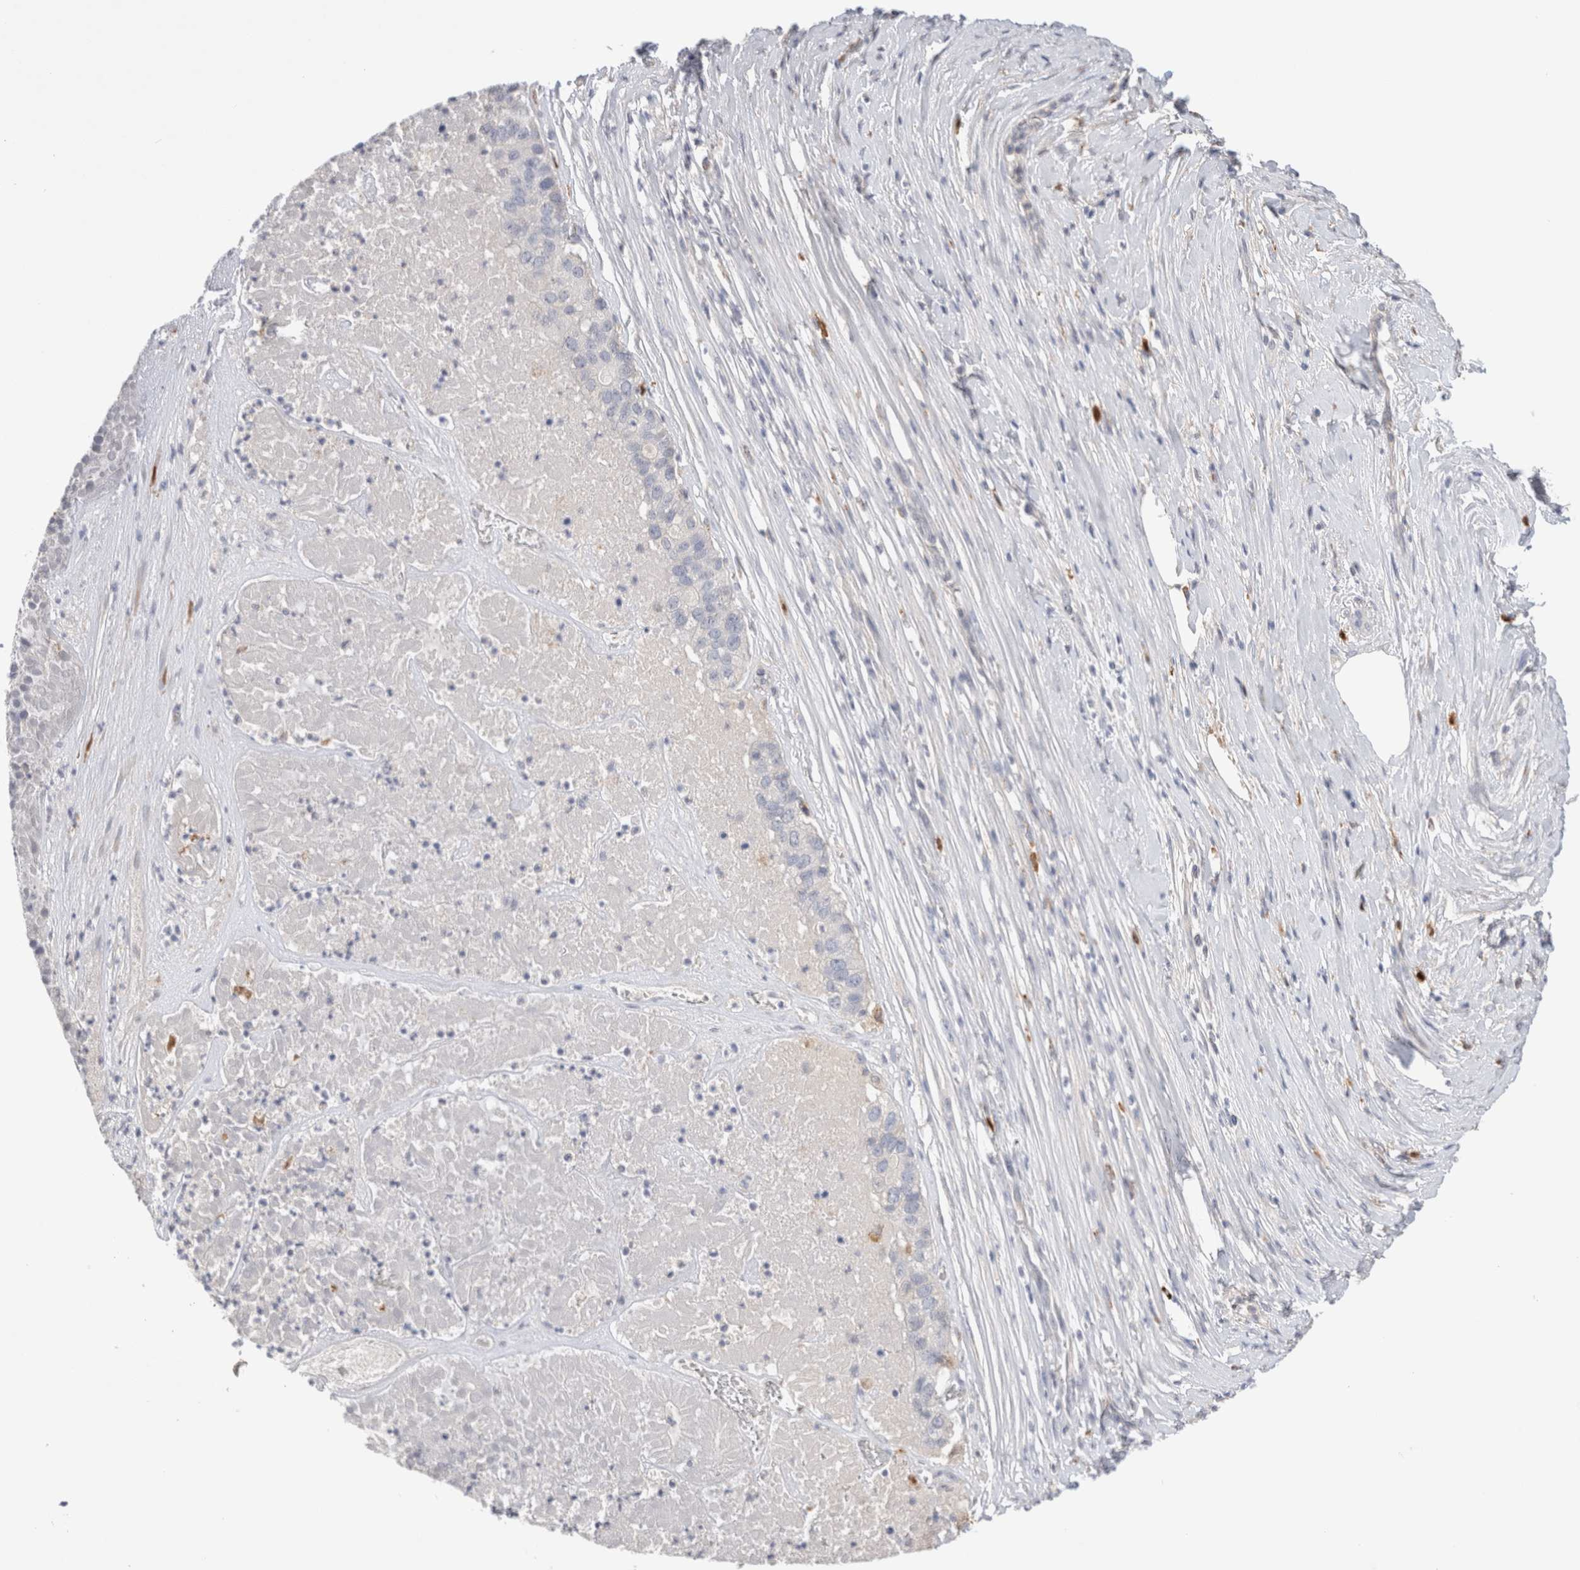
{"staining": {"intensity": "negative", "quantity": "none", "location": "none"}, "tissue": "pancreatic cancer", "cell_type": "Tumor cells", "image_type": "cancer", "snomed": [{"axis": "morphology", "description": "Adenocarcinoma, NOS"}, {"axis": "topography", "description": "Pancreas"}], "caption": "A photomicrograph of pancreatic cancer stained for a protein exhibits no brown staining in tumor cells.", "gene": "HPGDS", "patient": {"sex": "male", "age": 50}}